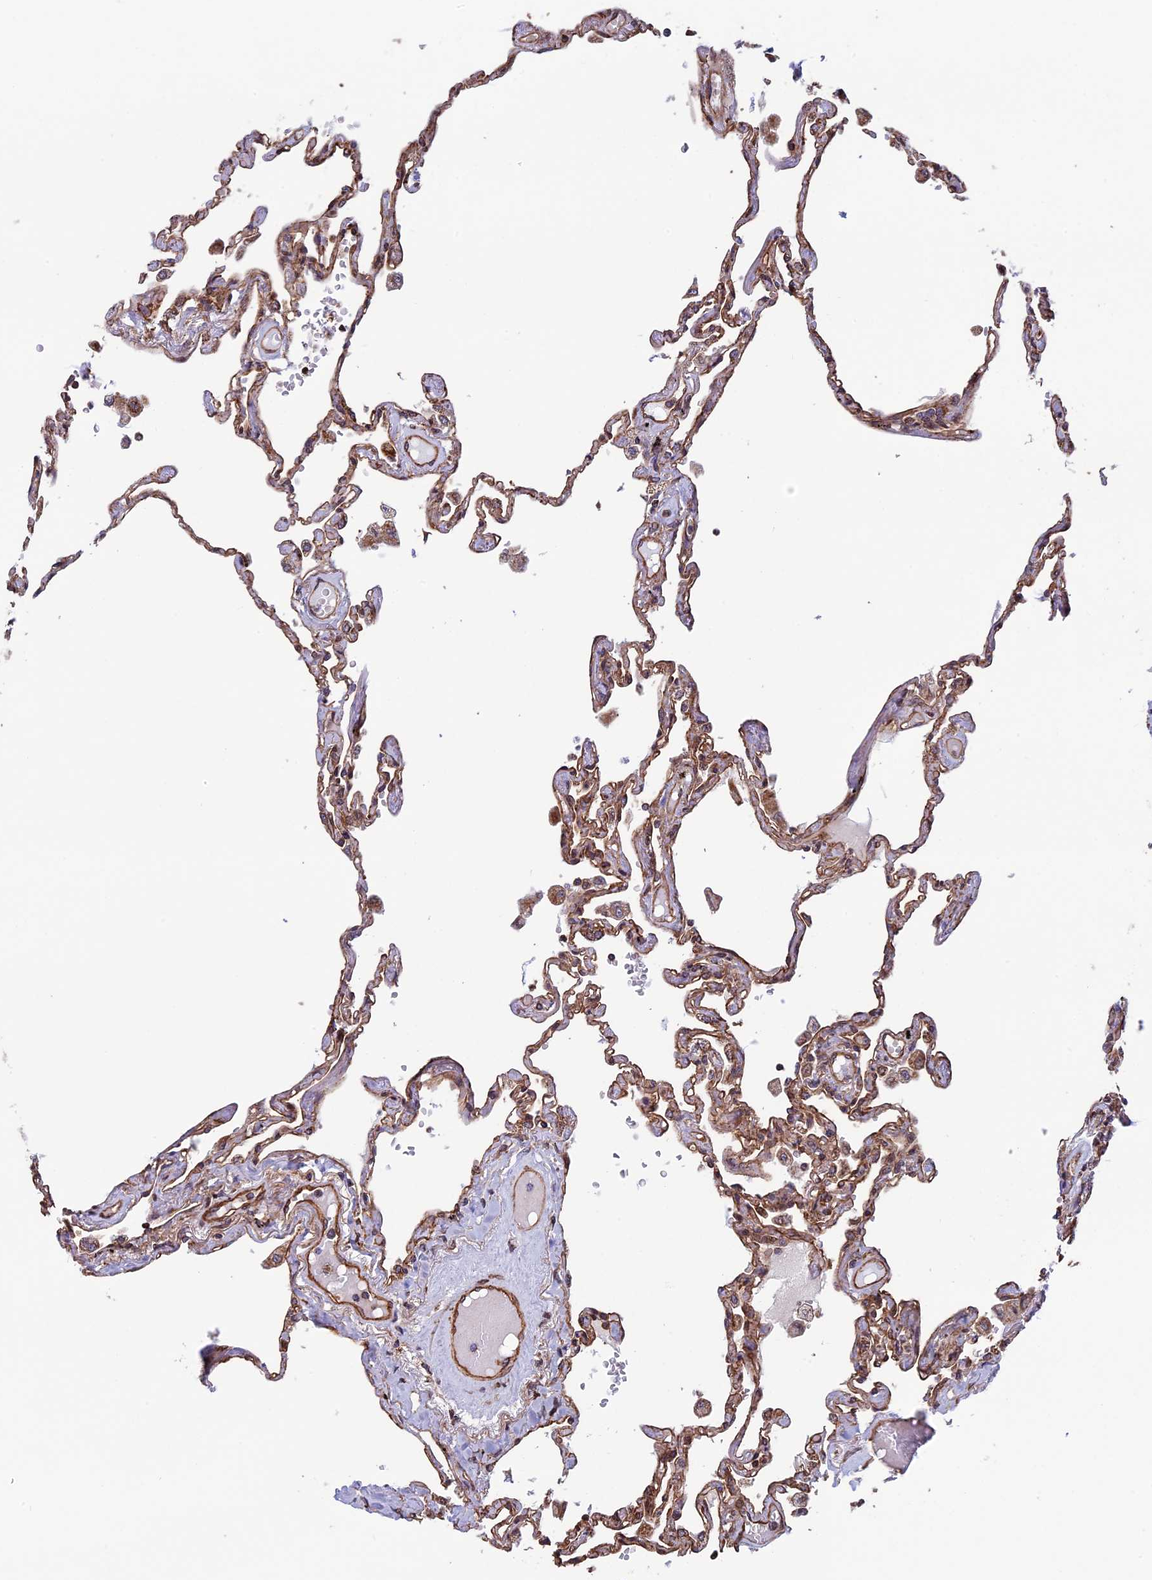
{"staining": {"intensity": "moderate", "quantity": ">75%", "location": "cytoplasmic/membranous"}, "tissue": "lung", "cell_type": "Alveolar cells", "image_type": "normal", "snomed": [{"axis": "morphology", "description": "Normal tissue, NOS"}, {"axis": "topography", "description": "Lung"}], "caption": "This photomicrograph exhibits IHC staining of unremarkable lung, with medium moderate cytoplasmic/membranous staining in approximately >75% of alveolar cells.", "gene": "CCDC8", "patient": {"sex": "female", "age": 67}}